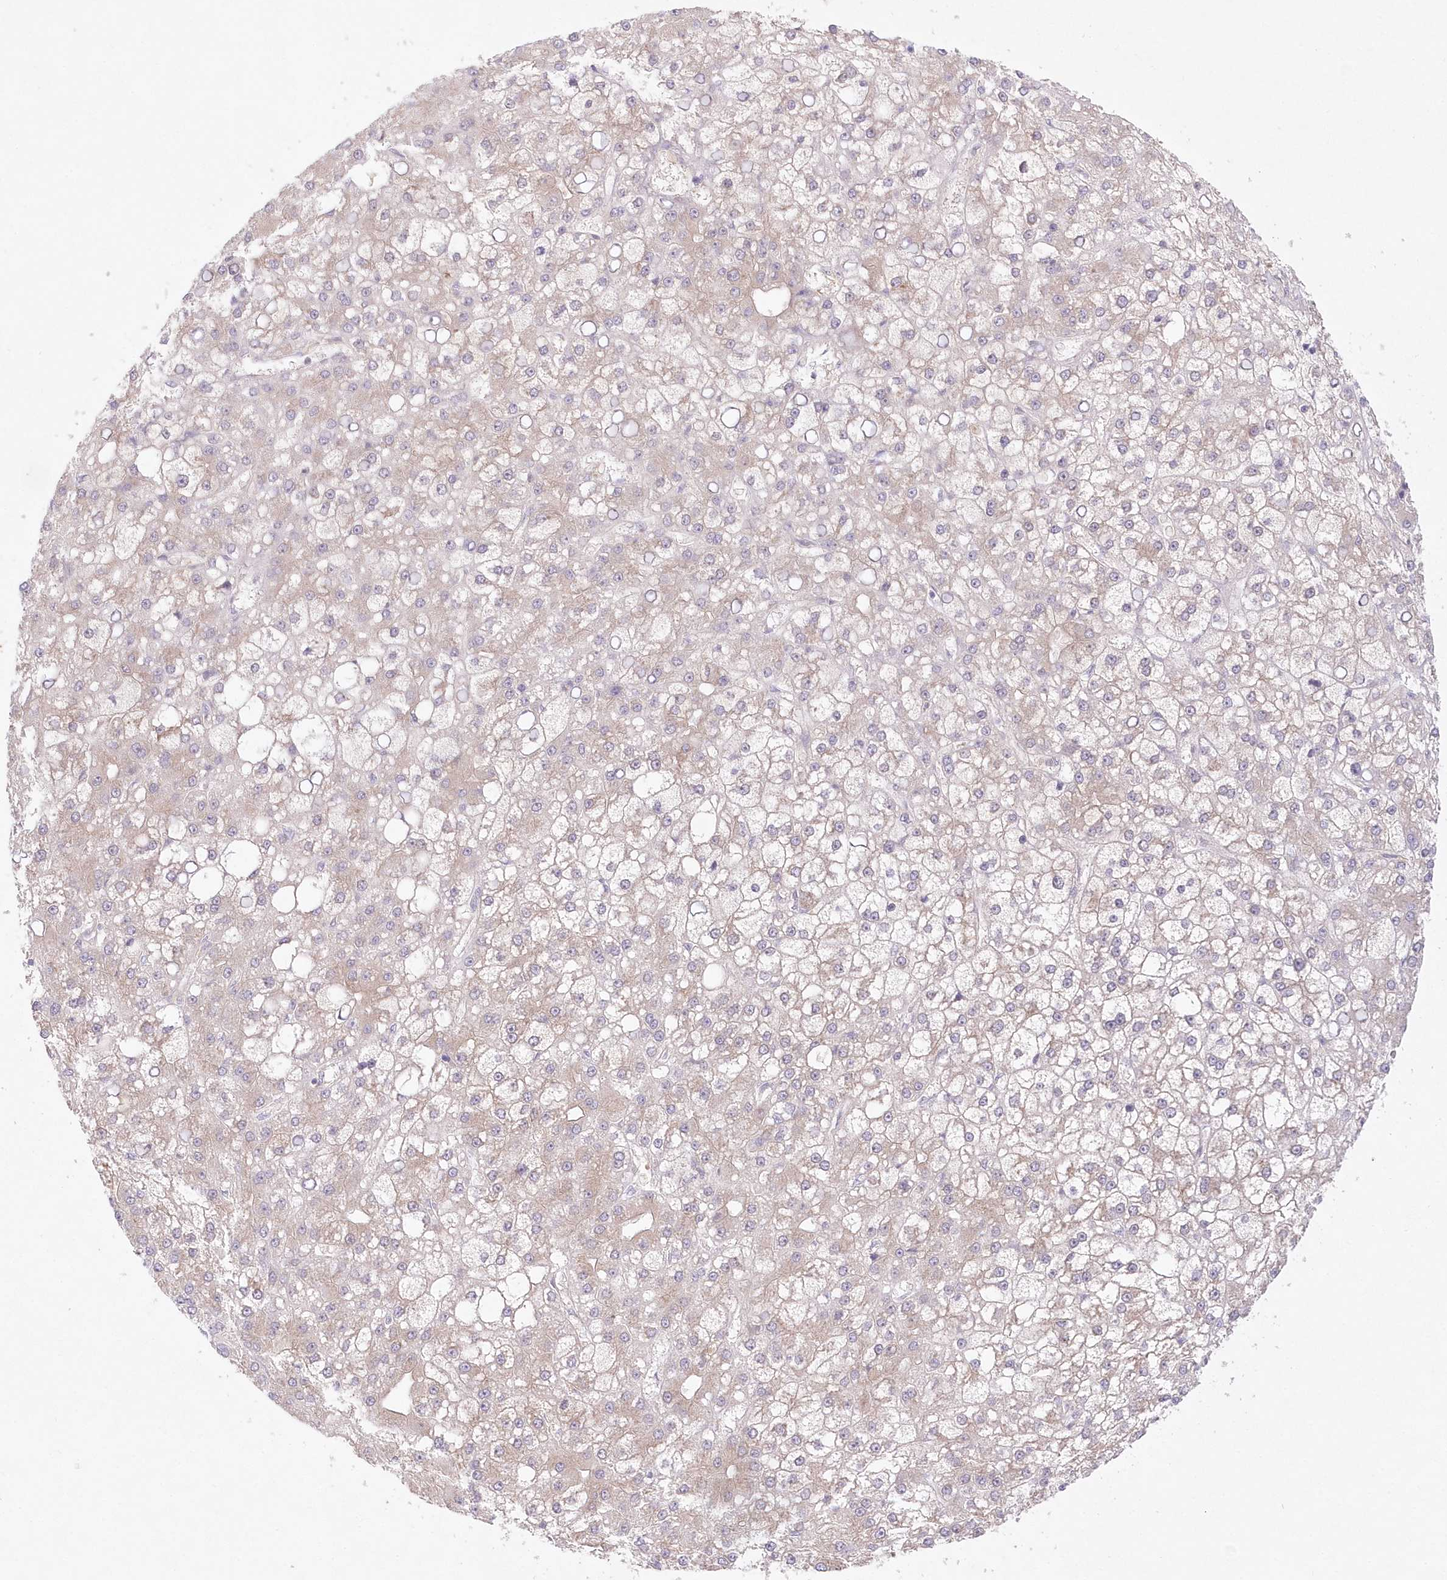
{"staining": {"intensity": "weak", "quantity": "<25%", "location": "cytoplasmic/membranous"}, "tissue": "liver cancer", "cell_type": "Tumor cells", "image_type": "cancer", "snomed": [{"axis": "morphology", "description": "Carcinoma, Hepatocellular, NOS"}, {"axis": "topography", "description": "Liver"}], "caption": "Tumor cells are negative for brown protein staining in liver cancer.", "gene": "RNPEP", "patient": {"sex": "male", "age": 67}}